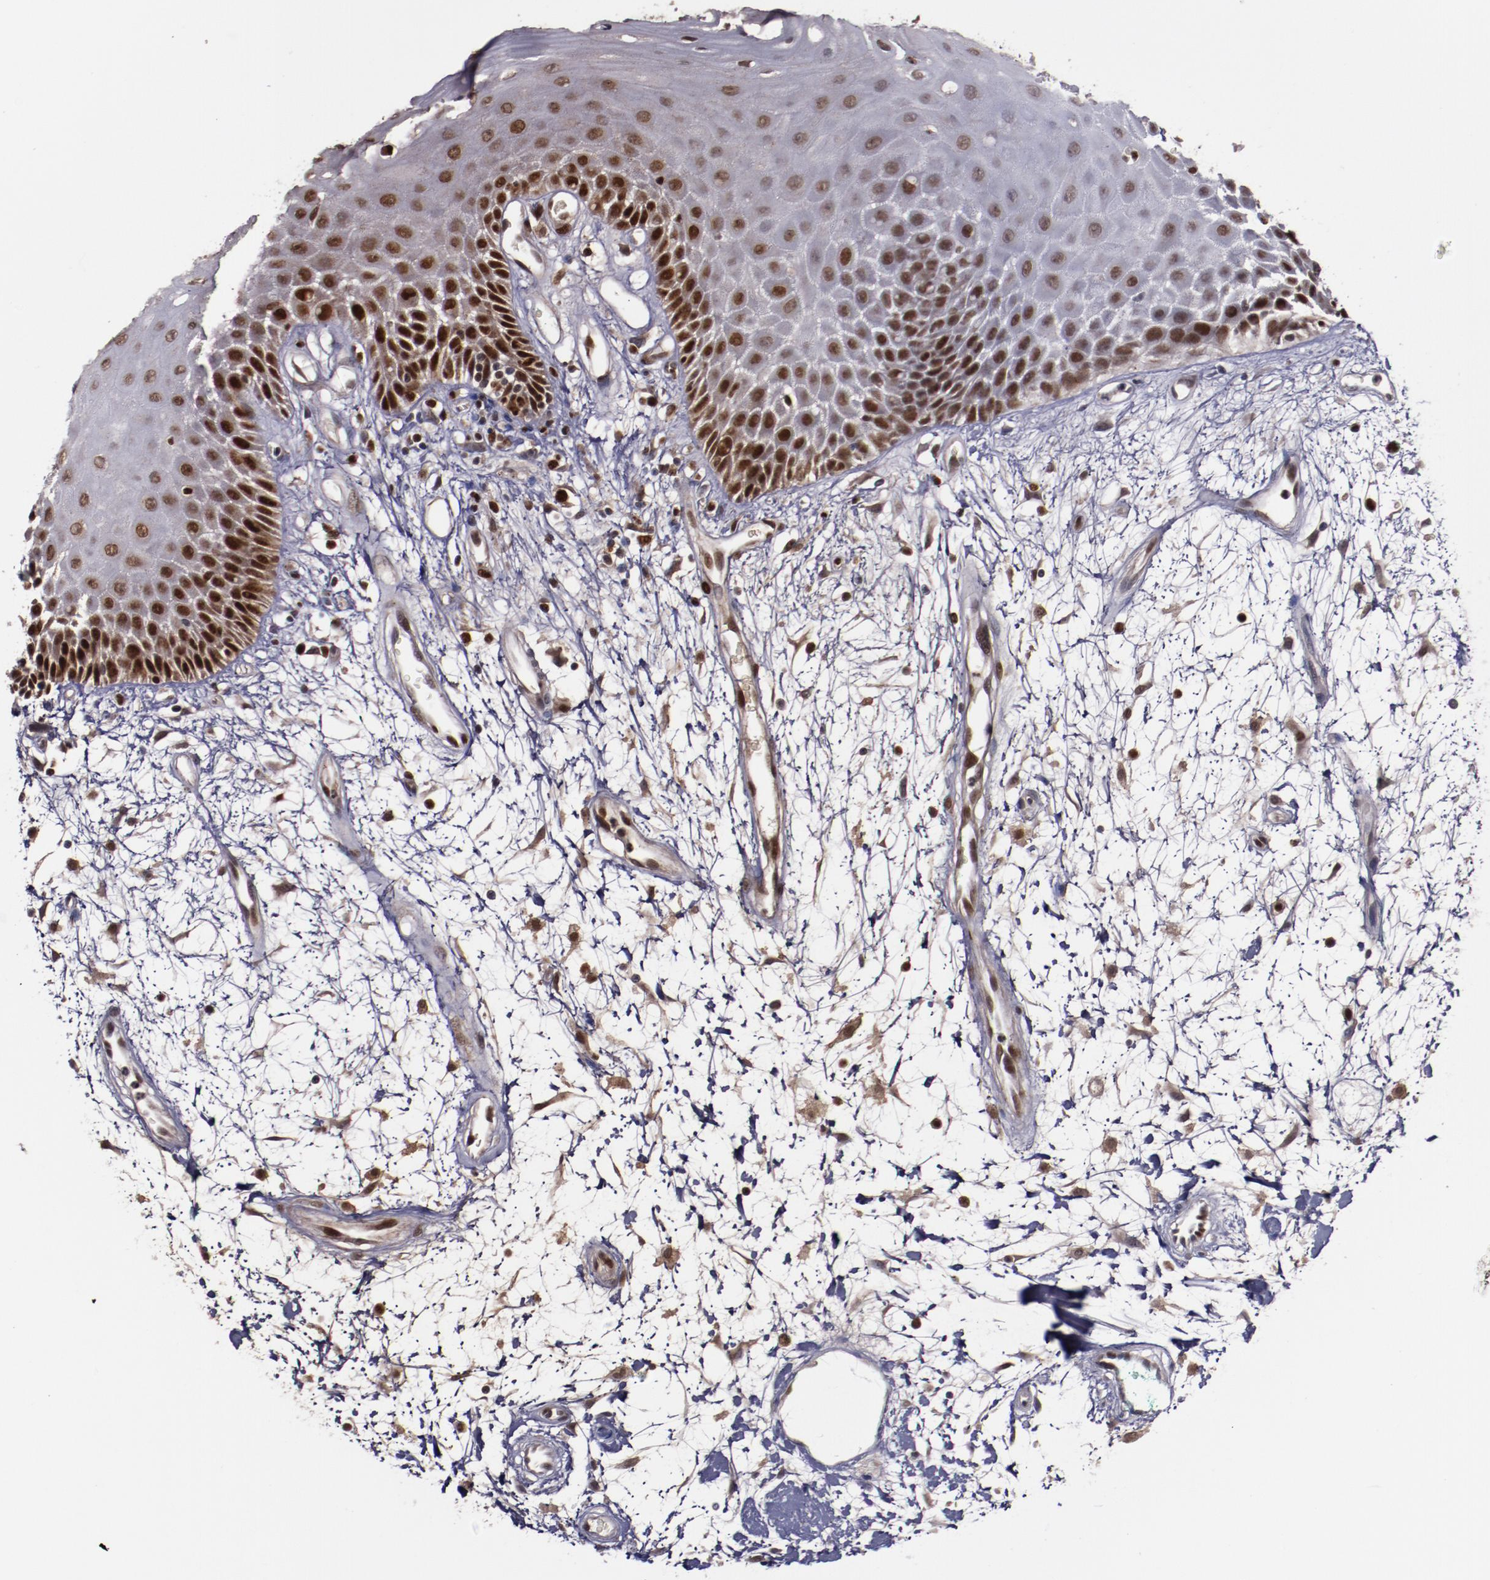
{"staining": {"intensity": "strong", "quantity": ">75%", "location": "nuclear"}, "tissue": "oral mucosa", "cell_type": "Squamous epithelial cells", "image_type": "normal", "snomed": [{"axis": "morphology", "description": "Normal tissue, NOS"}, {"axis": "morphology", "description": "Squamous cell carcinoma, NOS"}, {"axis": "topography", "description": "Skeletal muscle"}, {"axis": "topography", "description": "Oral tissue"}, {"axis": "topography", "description": "Head-Neck"}], "caption": "IHC micrograph of benign oral mucosa: oral mucosa stained using immunohistochemistry exhibits high levels of strong protein expression localized specifically in the nuclear of squamous epithelial cells, appearing as a nuclear brown color.", "gene": "CHEK2", "patient": {"sex": "female", "age": 84}}